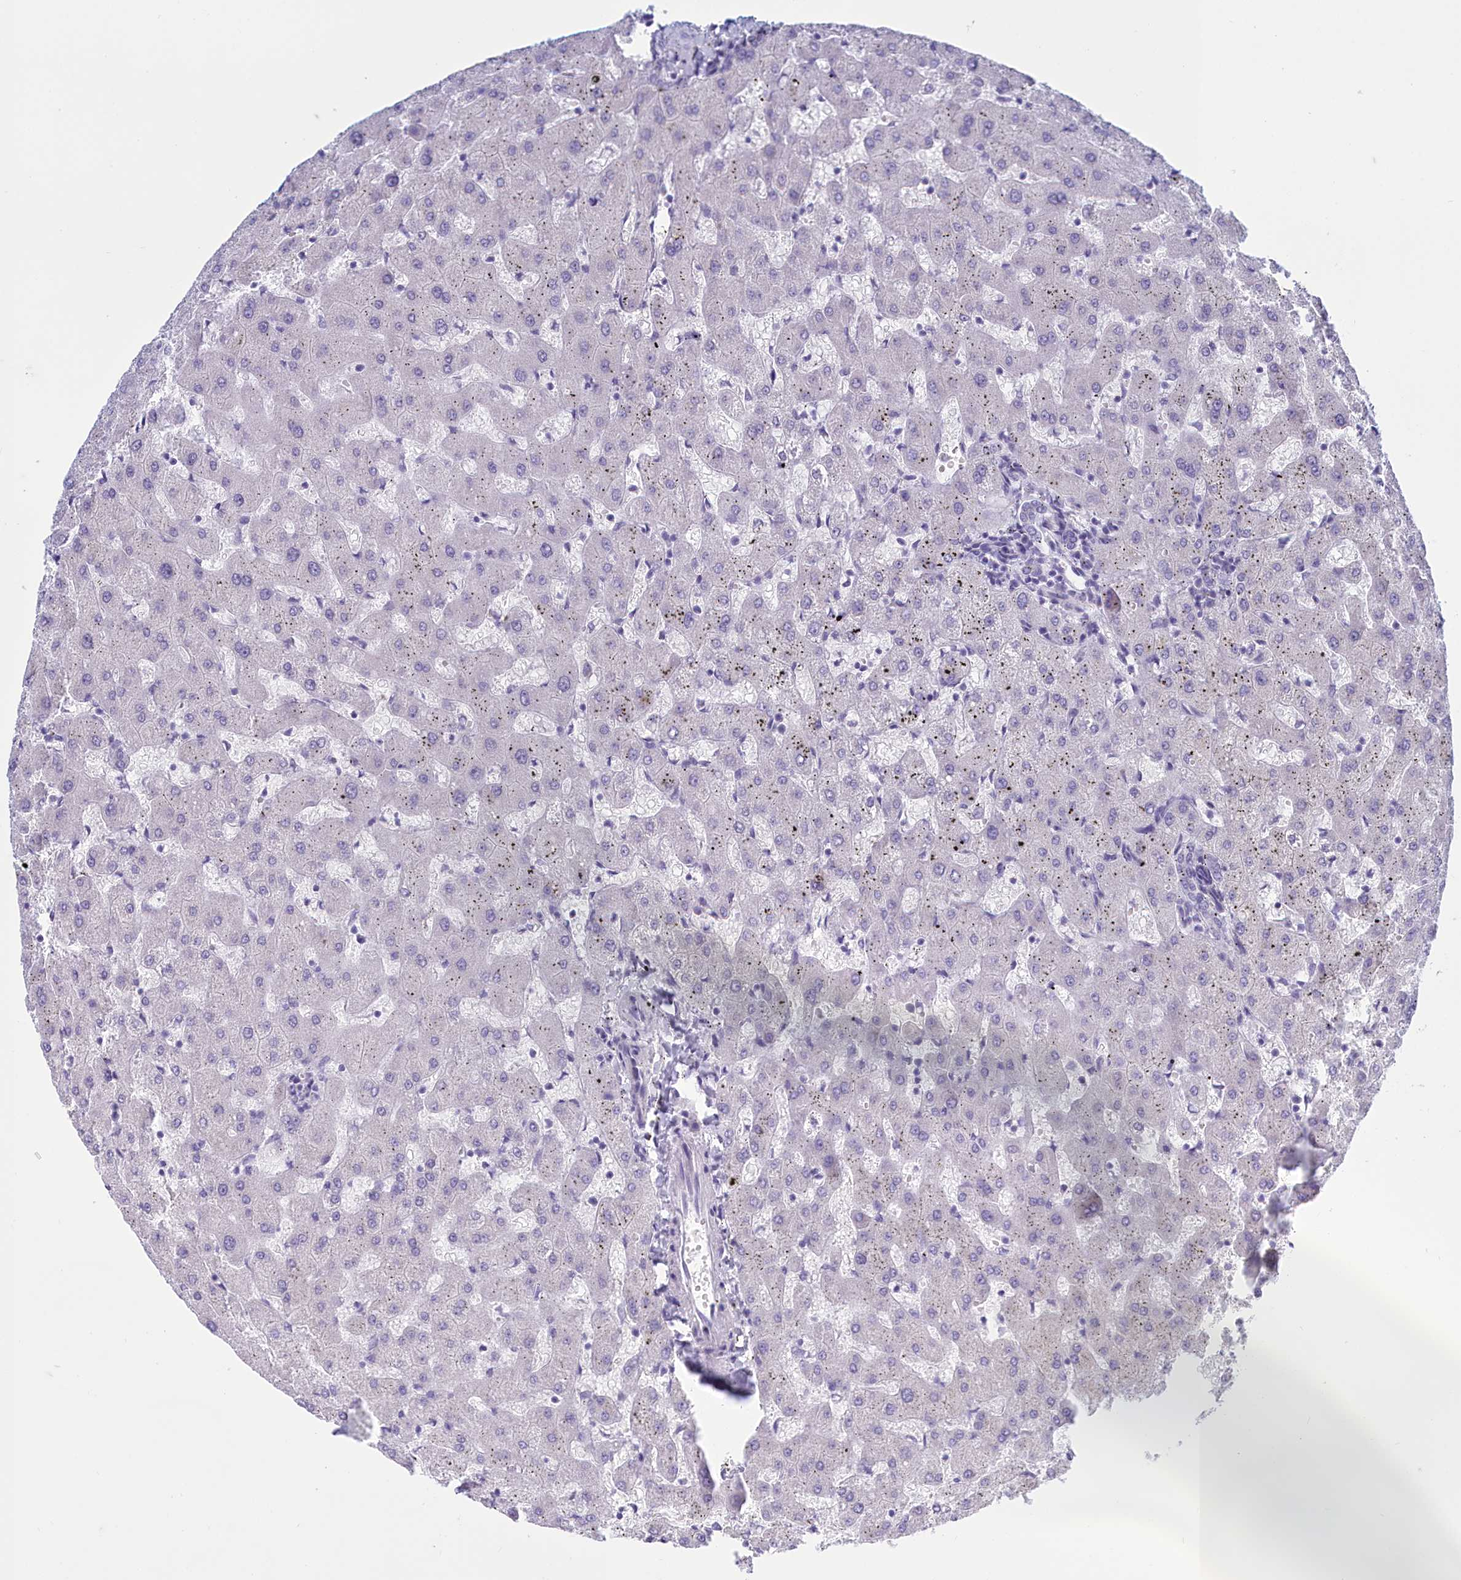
{"staining": {"intensity": "negative", "quantity": "none", "location": "none"}, "tissue": "liver", "cell_type": "Cholangiocytes", "image_type": "normal", "snomed": [{"axis": "morphology", "description": "Normal tissue, NOS"}, {"axis": "topography", "description": "Liver"}], "caption": "Immunohistochemistry photomicrograph of benign liver: liver stained with DAB (3,3'-diaminobenzidine) shows no significant protein expression in cholangiocytes. Brightfield microscopy of IHC stained with DAB (brown) and hematoxylin (blue), captured at high magnification.", "gene": "TMEM97", "patient": {"sex": "female", "age": 63}}